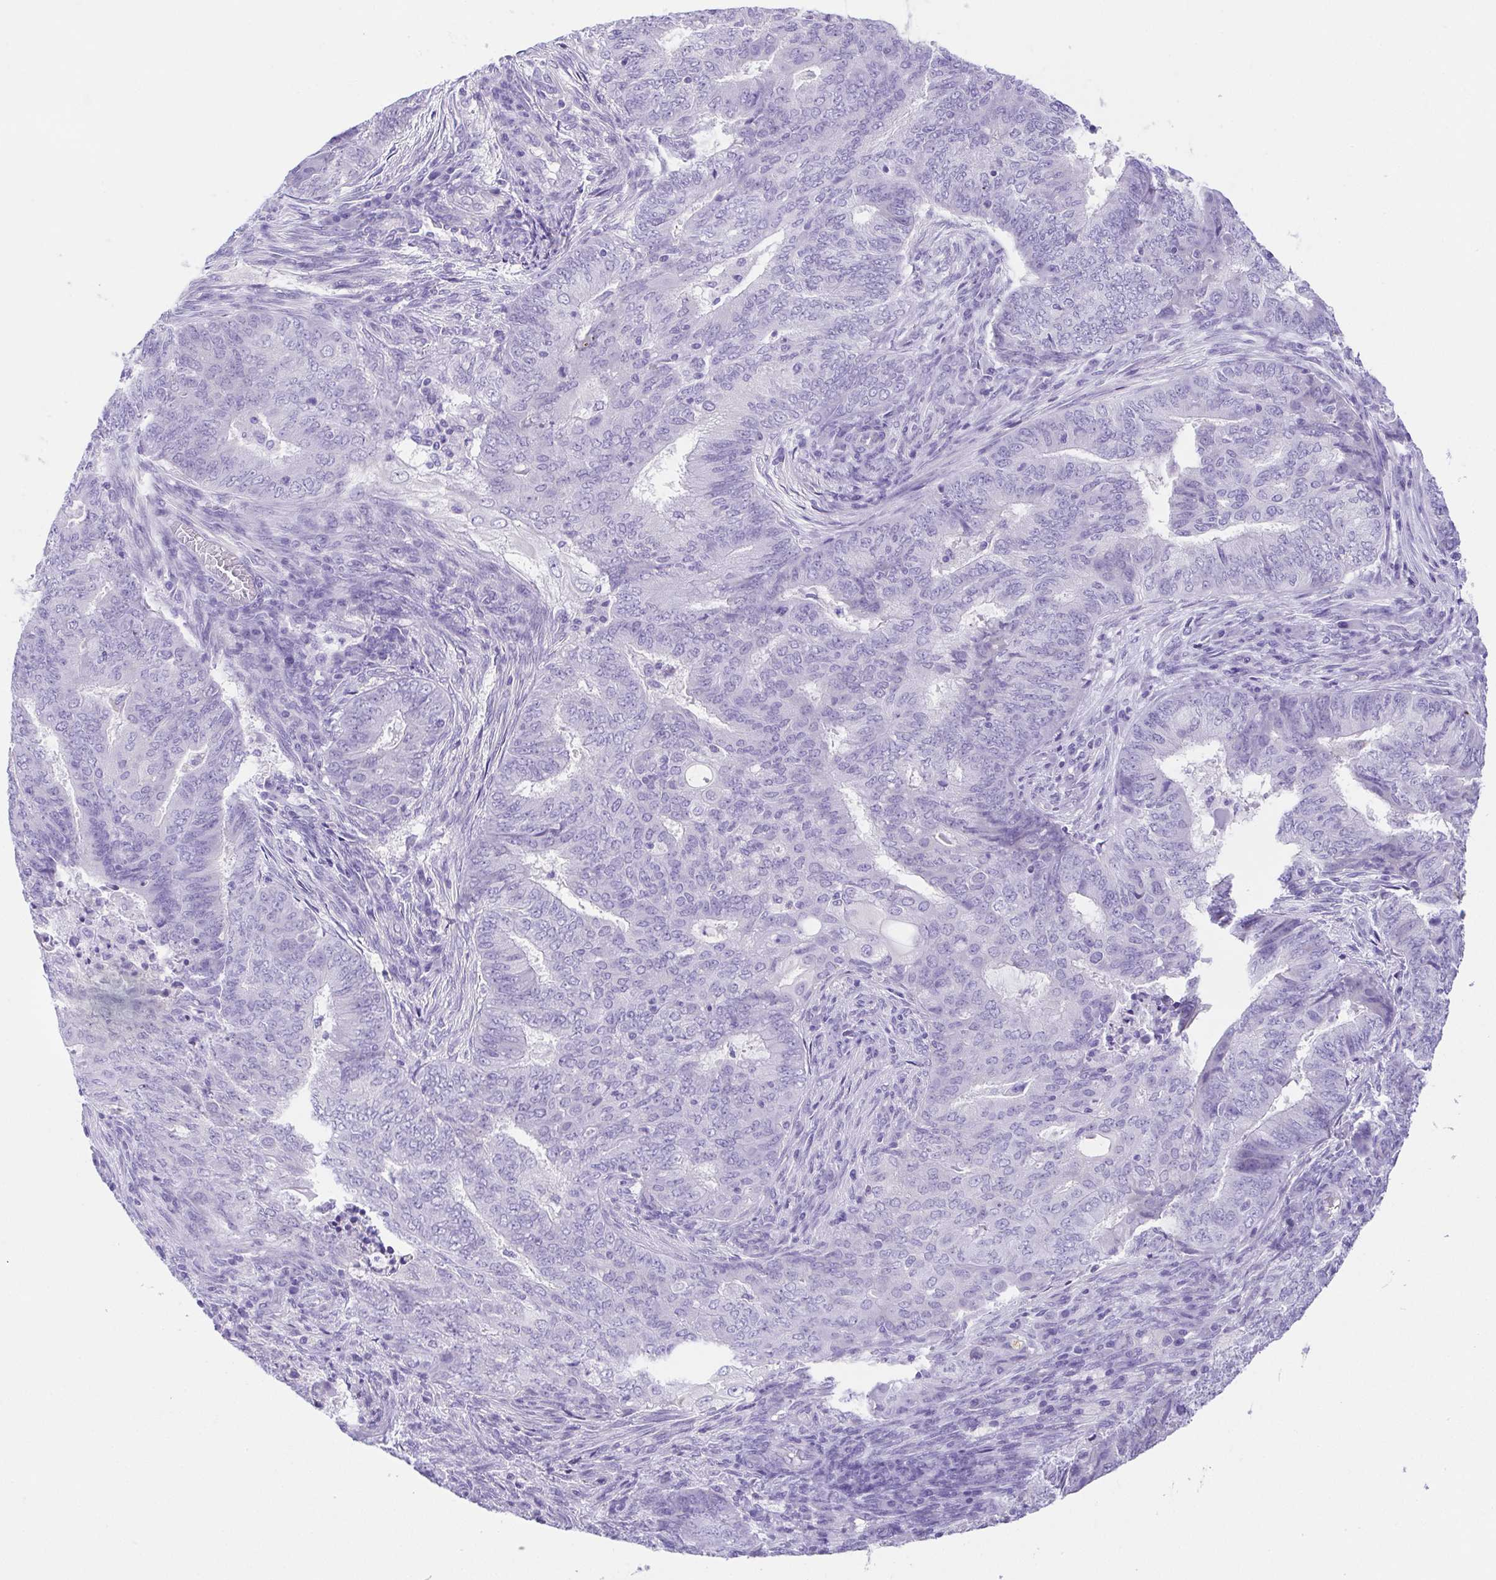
{"staining": {"intensity": "negative", "quantity": "none", "location": "none"}, "tissue": "endometrial cancer", "cell_type": "Tumor cells", "image_type": "cancer", "snomed": [{"axis": "morphology", "description": "Adenocarcinoma, NOS"}, {"axis": "topography", "description": "Endometrium"}], "caption": "Immunohistochemistry (IHC) micrograph of neoplastic tissue: endometrial adenocarcinoma stained with DAB (3,3'-diaminobenzidine) exhibits no significant protein positivity in tumor cells.", "gene": "SPATA4", "patient": {"sex": "female", "age": 62}}